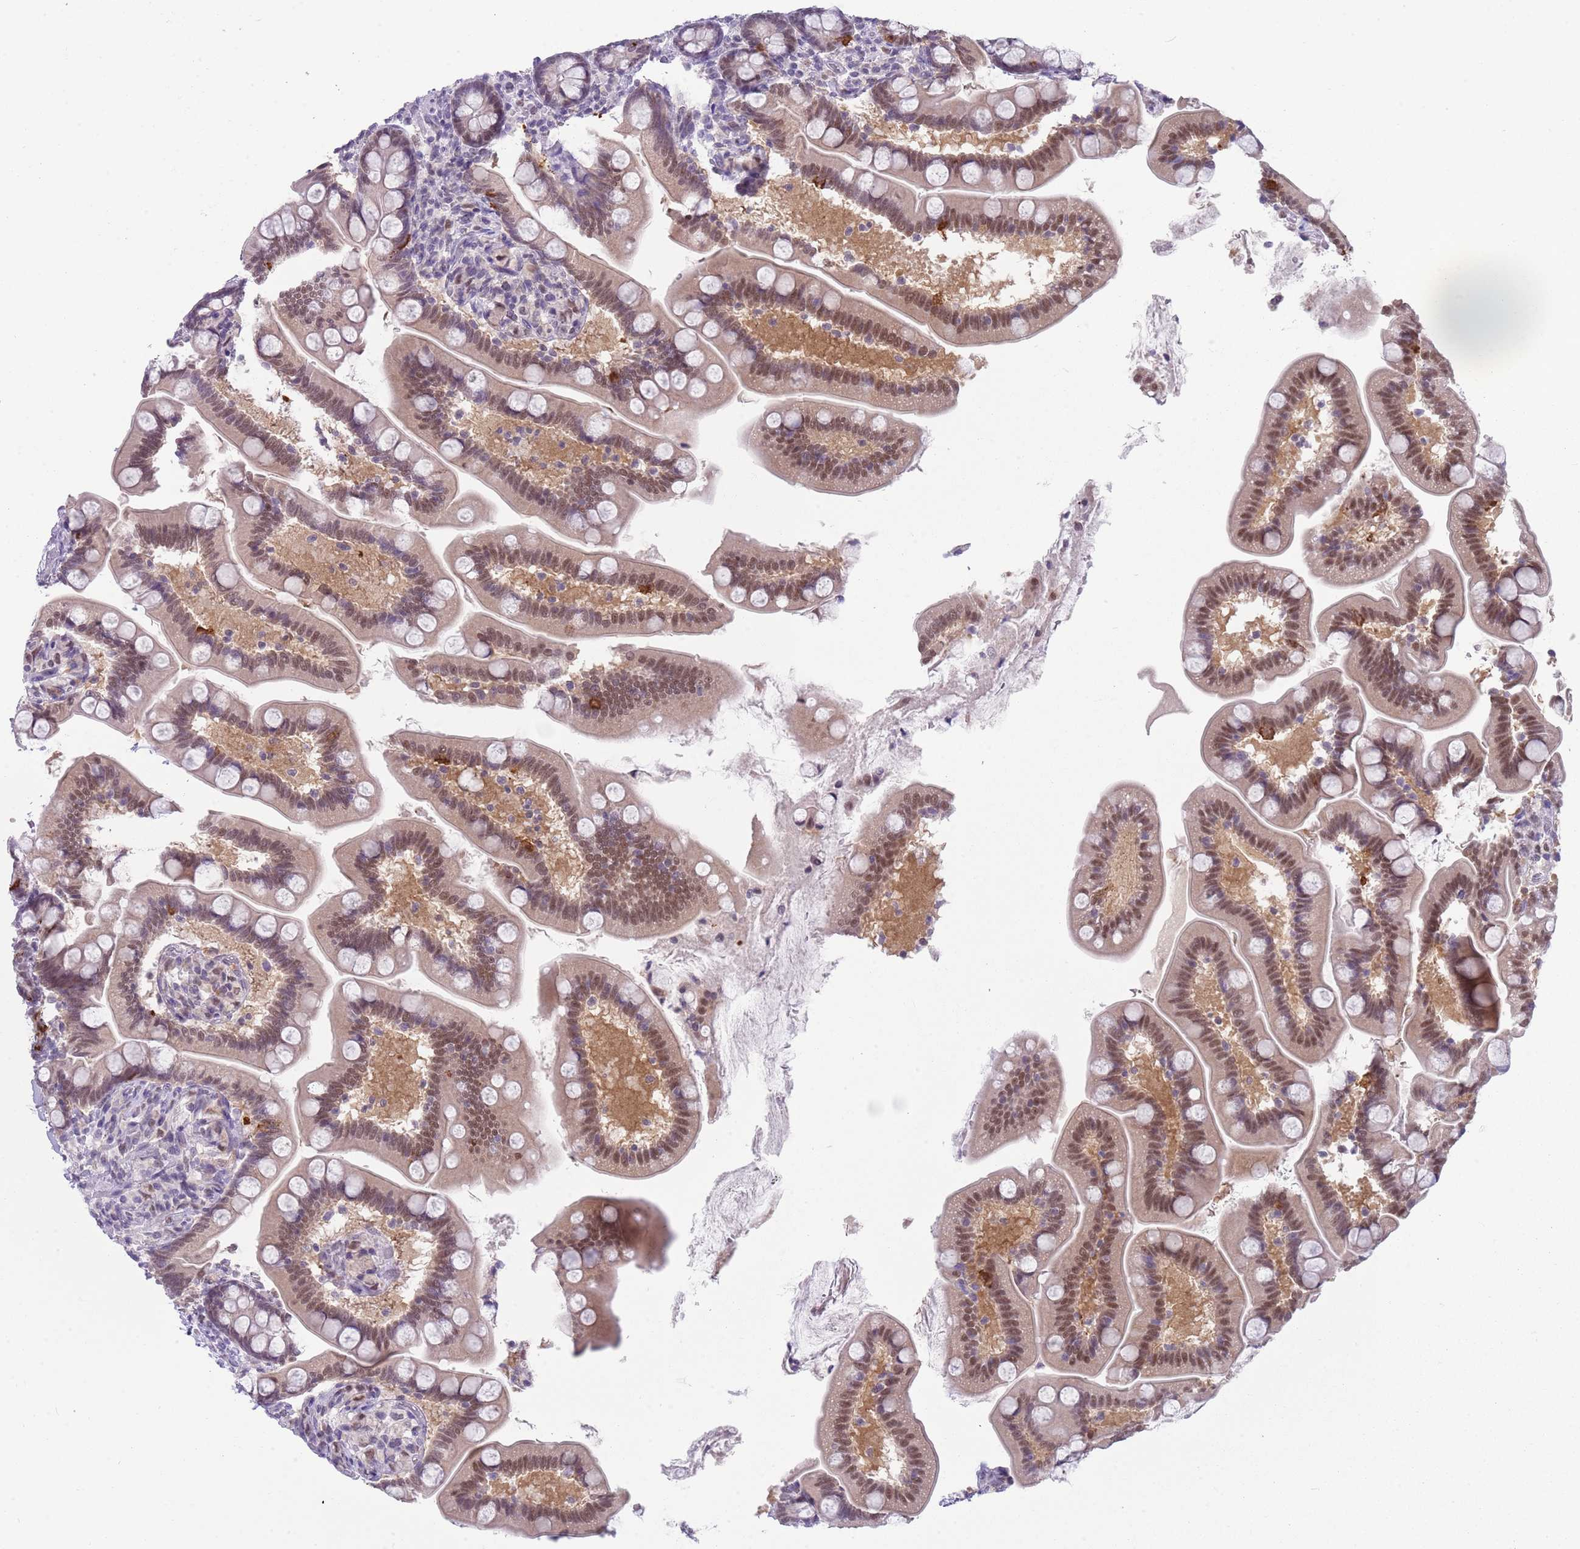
{"staining": {"intensity": "moderate", "quantity": "25%-75%", "location": "nuclear"}, "tissue": "small intestine", "cell_type": "Glandular cells", "image_type": "normal", "snomed": [{"axis": "morphology", "description": "Normal tissue, NOS"}, {"axis": "topography", "description": "Small intestine"}], "caption": "An immunohistochemistry histopathology image of unremarkable tissue is shown. Protein staining in brown labels moderate nuclear positivity in small intestine within glandular cells. (DAB = brown stain, brightfield microscopy at high magnification).", "gene": "SEPHS2", "patient": {"sex": "female", "age": 64}}